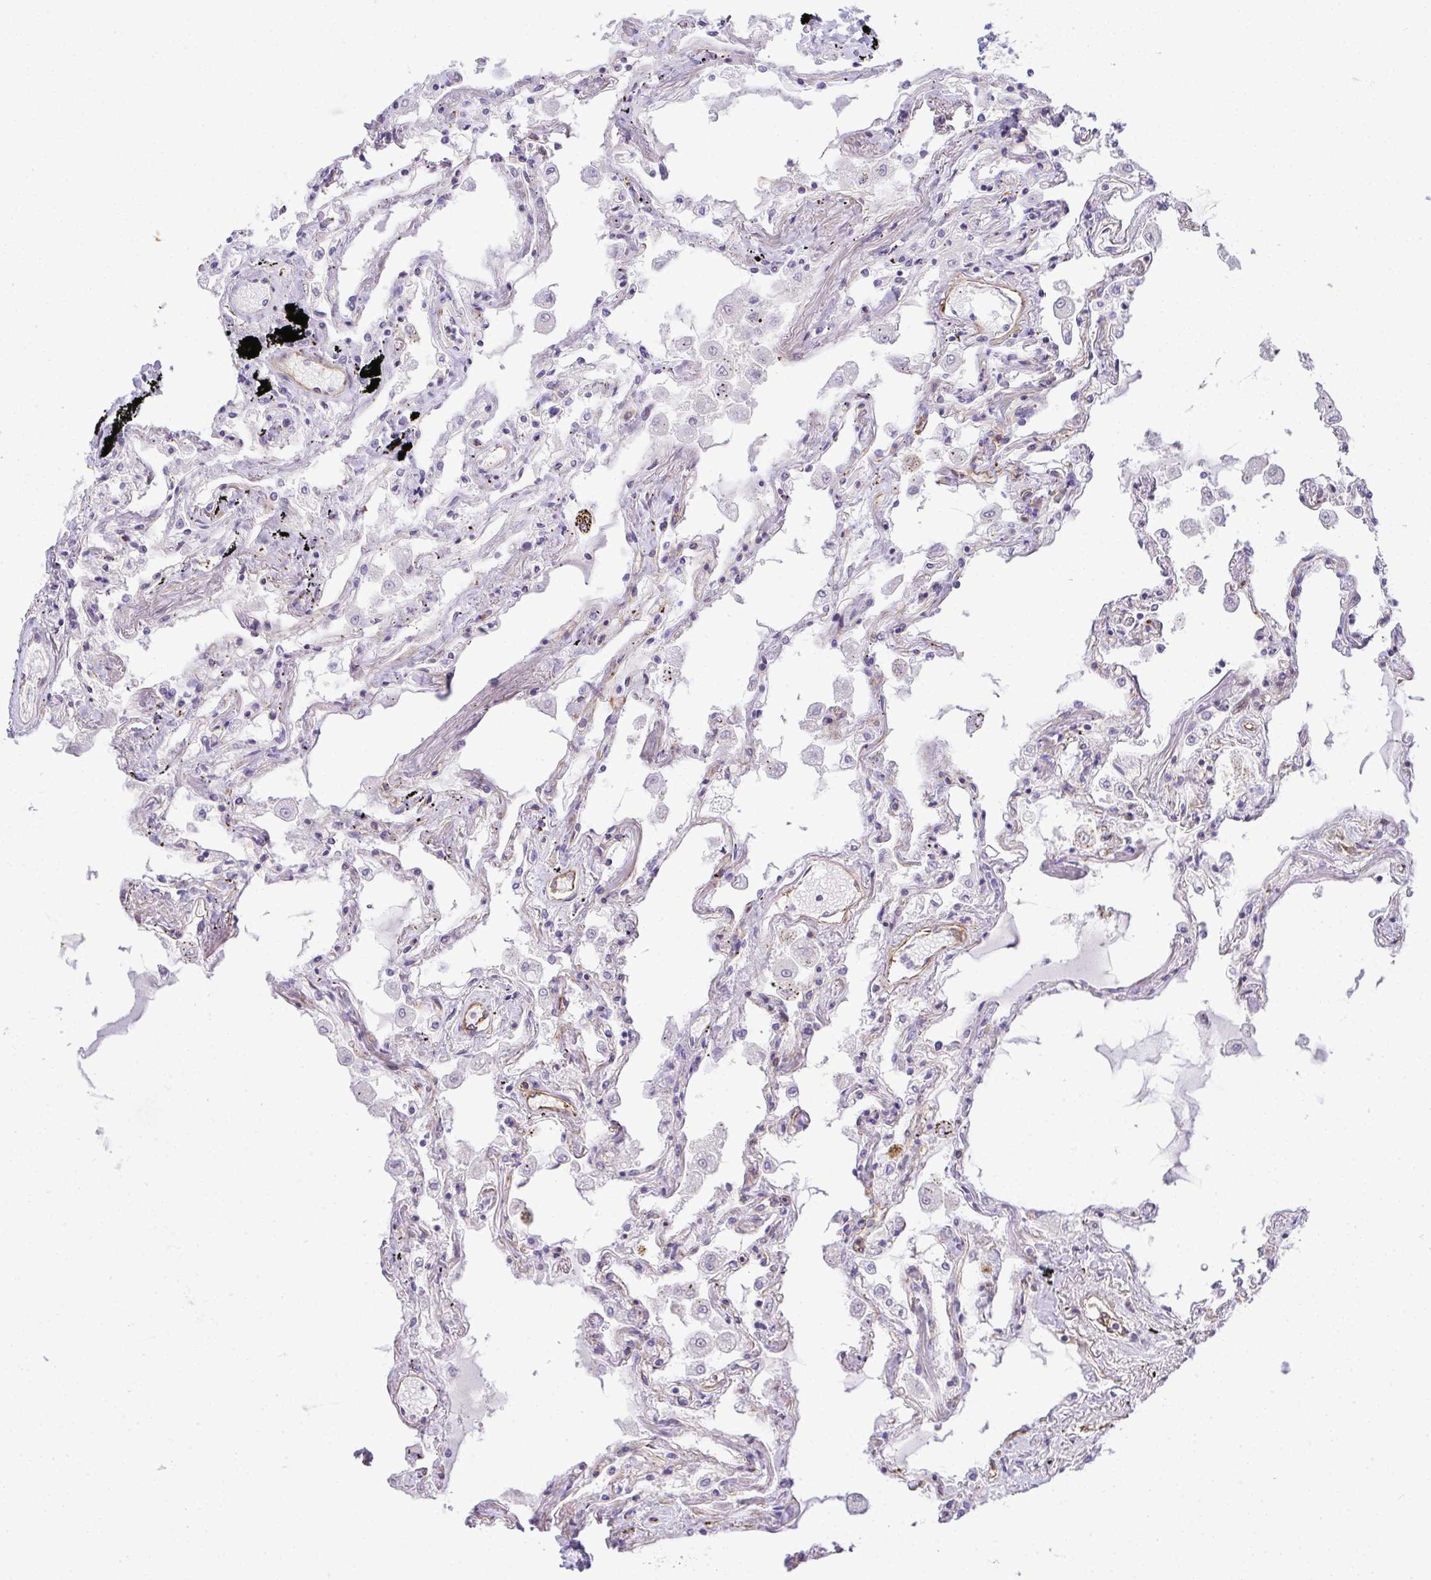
{"staining": {"intensity": "negative", "quantity": "none", "location": "none"}, "tissue": "lung", "cell_type": "Alveolar cells", "image_type": "normal", "snomed": [{"axis": "morphology", "description": "Normal tissue, NOS"}, {"axis": "morphology", "description": "Adenocarcinoma, NOS"}, {"axis": "topography", "description": "Cartilage tissue"}, {"axis": "topography", "description": "Lung"}], "caption": "The immunohistochemistry photomicrograph has no significant expression in alveolar cells of lung.", "gene": "UBE2S", "patient": {"sex": "female", "age": 67}}